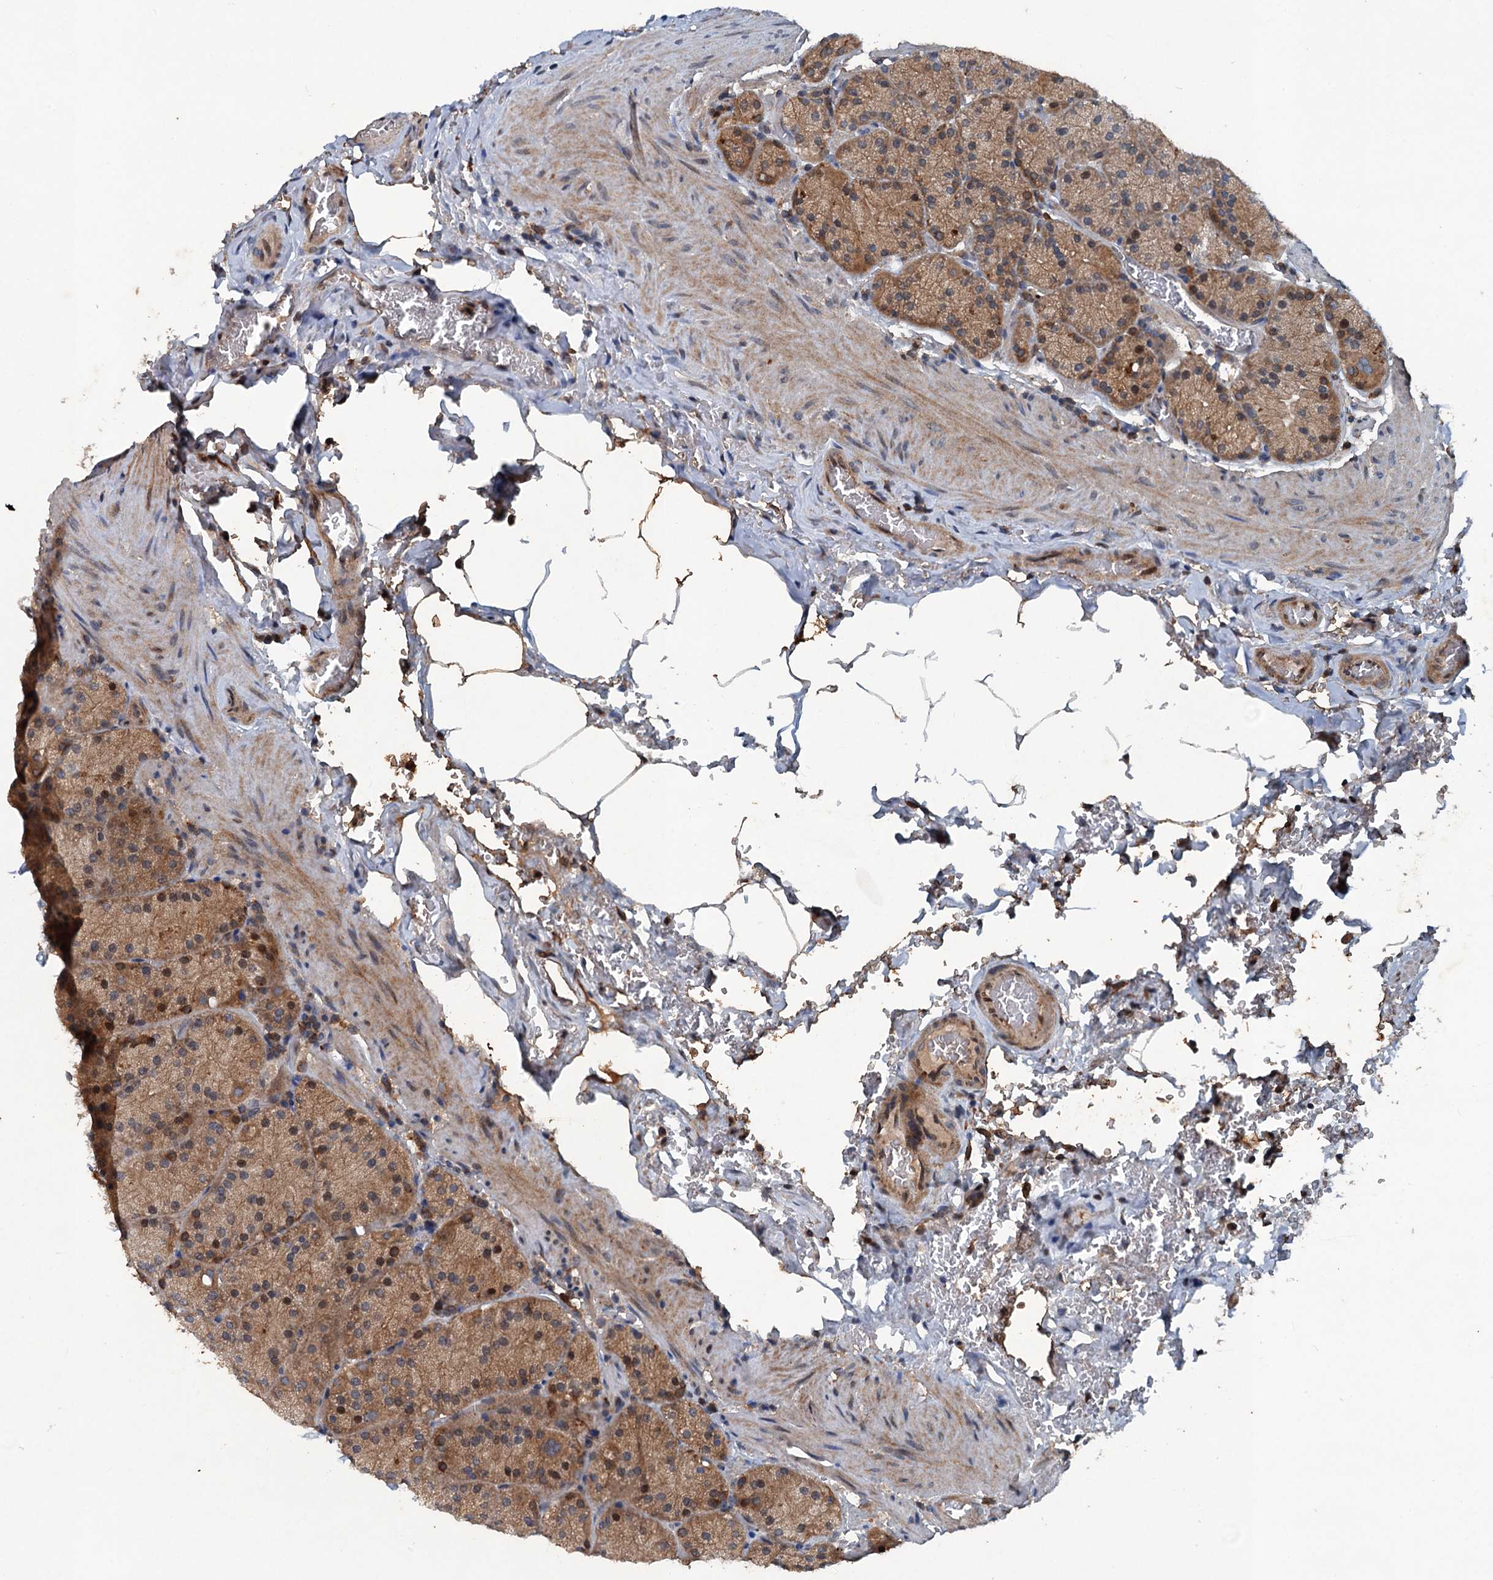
{"staining": {"intensity": "moderate", "quantity": ">75%", "location": "cytoplasmic/membranous"}, "tissue": "stomach", "cell_type": "Glandular cells", "image_type": "normal", "snomed": [{"axis": "morphology", "description": "Normal tissue, NOS"}, {"axis": "topography", "description": "Stomach, upper"}, {"axis": "topography", "description": "Stomach, lower"}], "caption": "Immunohistochemistry image of unremarkable stomach: human stomach stained using IHC demonstrates medium levels of moderate protein expression localized specifically in the cytoplasmic/membranous of glandular cells, appearing as a cytoplasmic/membranous brown color.", "gene": "TAPBPL", "patient": {"sex": "male", "age": 80}}